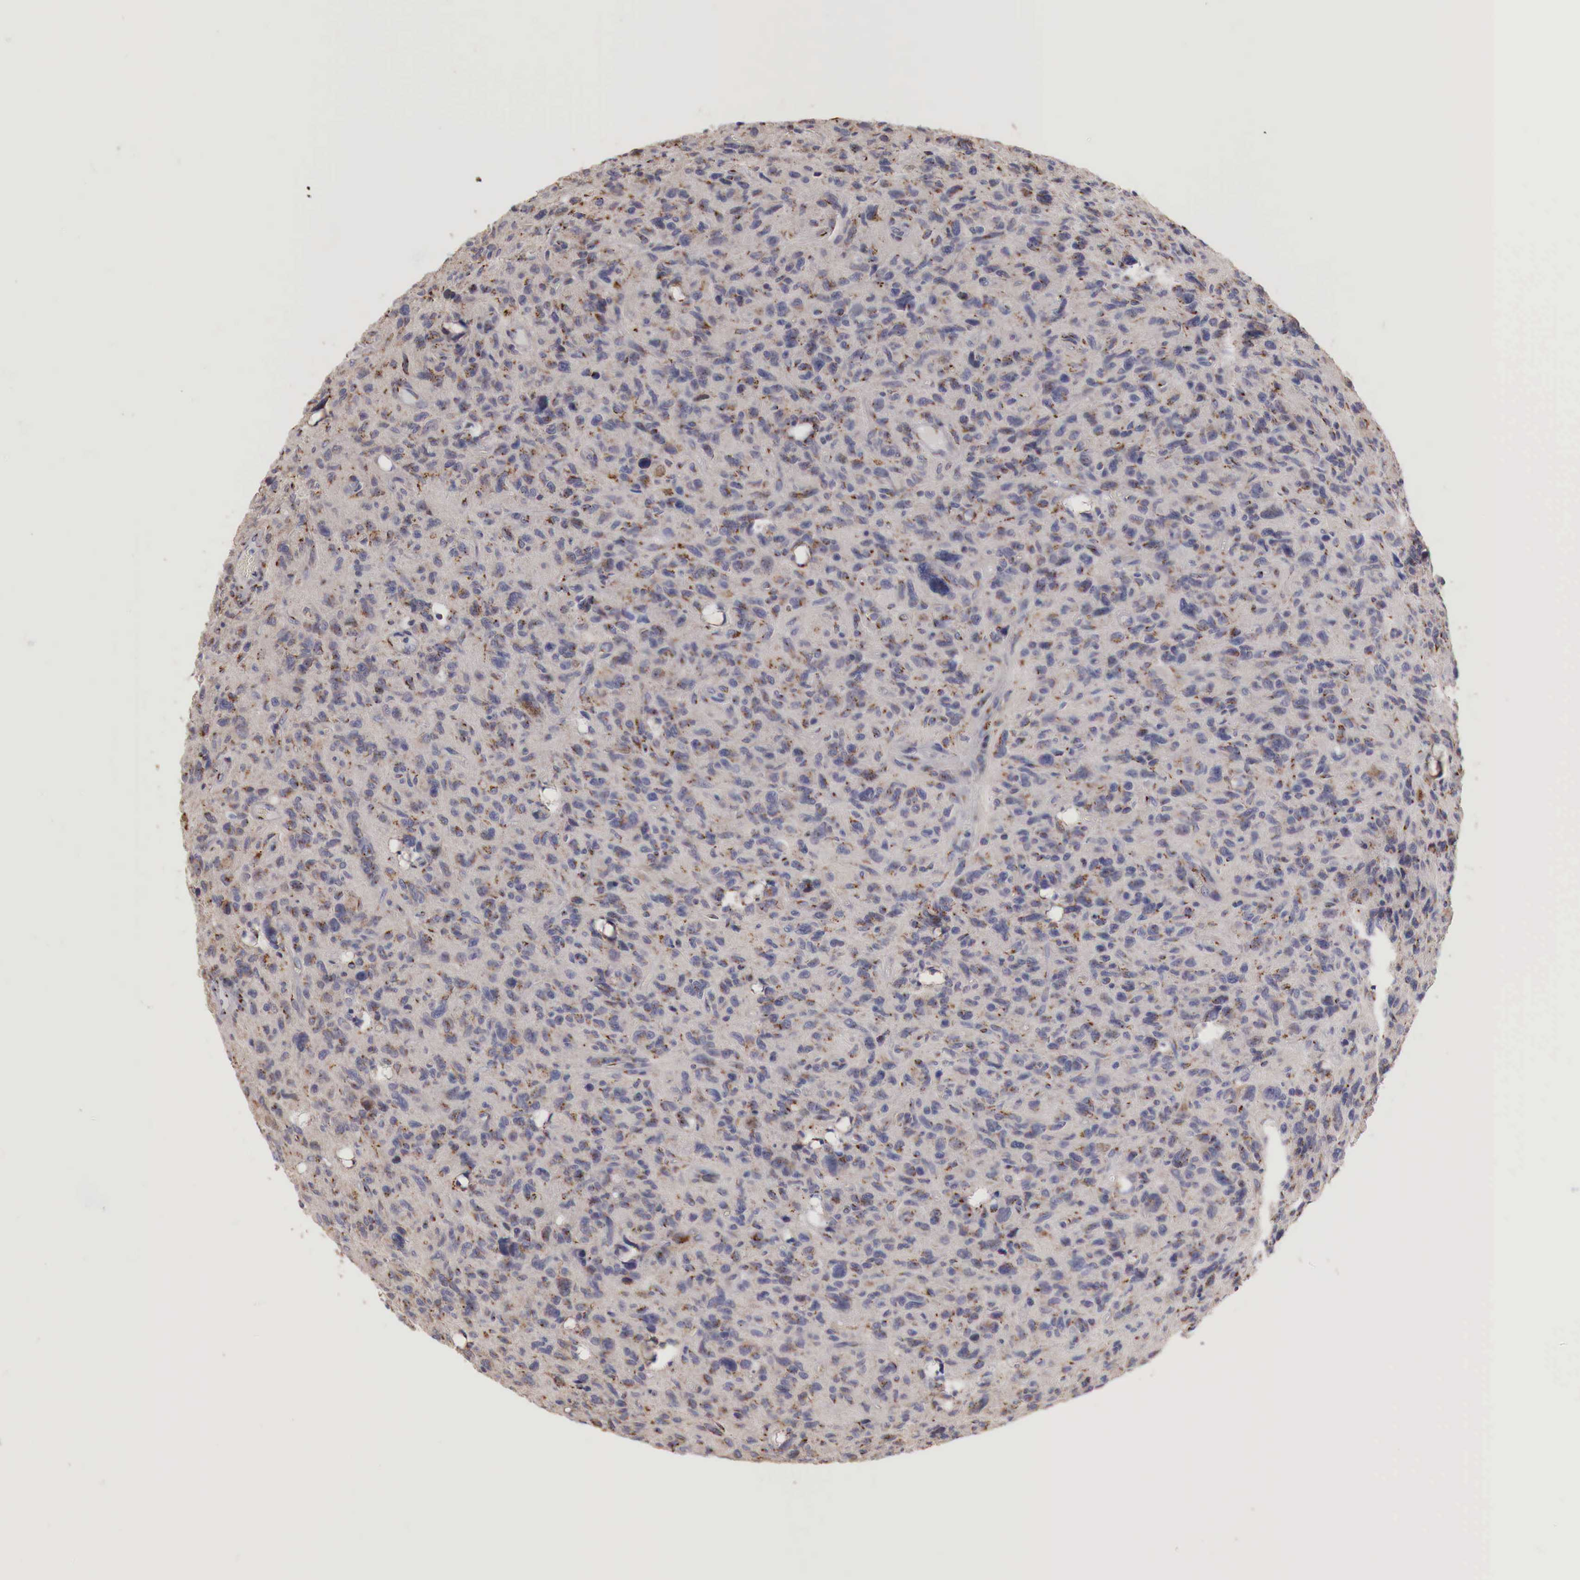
{"staining": {"intensity": "moderate", "quantity": "25%-75%", "location": "cytoplasmic/membranous"}, "tissue": "glioma", "cell_type": "Tumor cells", "image_type": "cancer", "snomed": [{"axis": "morphology", "description": "Glioma, malignant, High grade"}, {"axis": "topography", "description": "Brain"}], "caption": "Malignant glioma (high-grade) tissue demonstrates moderate cytoplasmic/membranous staining in about 25%-75% of tumor cells", "gene": "SYAP1", "patient": {"sex": "female", "age": 60}}